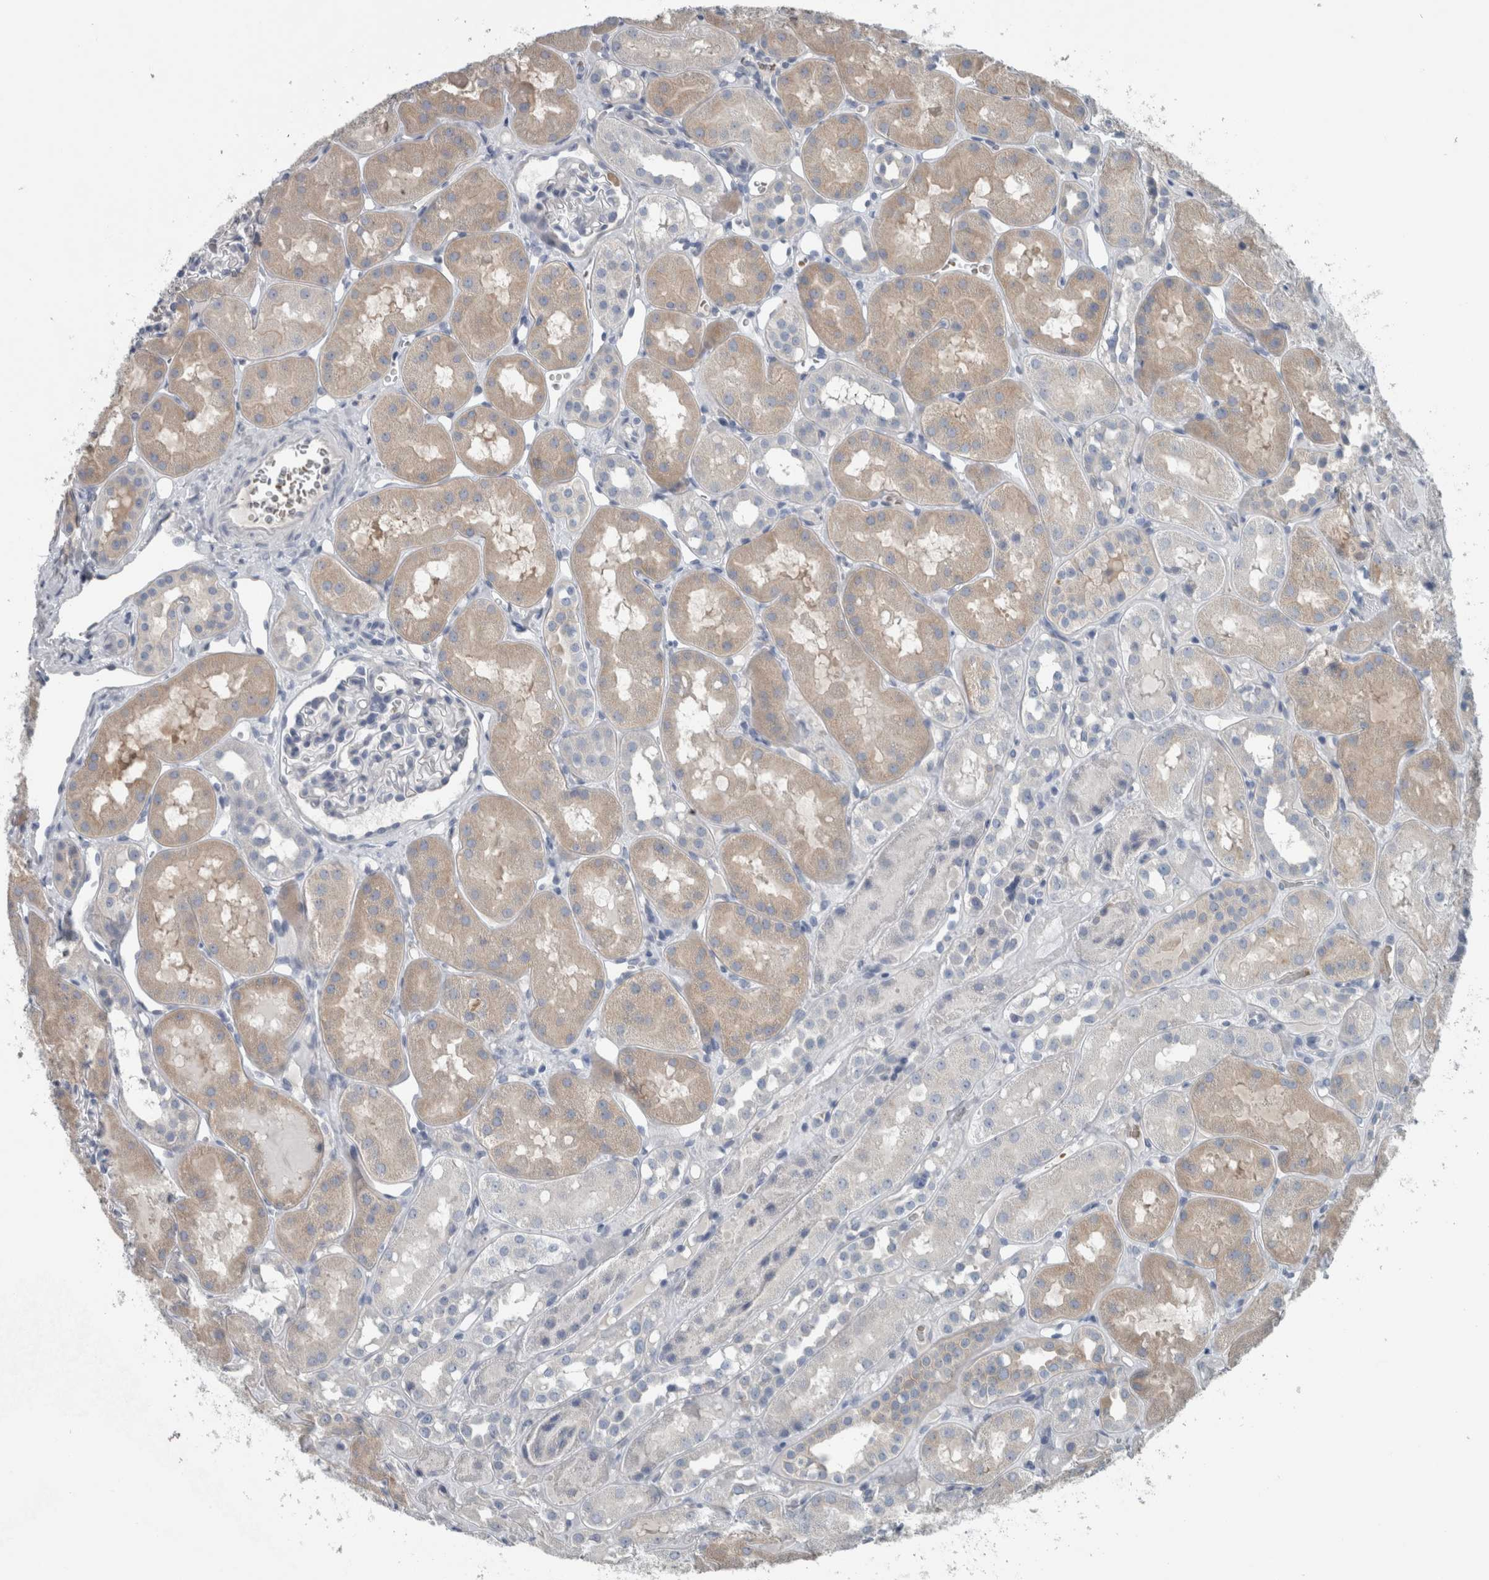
{"staining": {"intensity": "negative", "quantity": "none", "location": "none"}, "tissue": "kidney", "cell_type": "Cells in glomeruli", "image_type": "normal", "snomed": [{"axis": "morphology", "description": "Normal tissue, NOS"}, {"axis": "topography", "description": "Kidney"}], "caption": "Kidney stained for a protein using IHC reveals no expression cells in glomeruli.", "gene": "SH3GL2", "patient": {"sex": "male", "age": 16}}